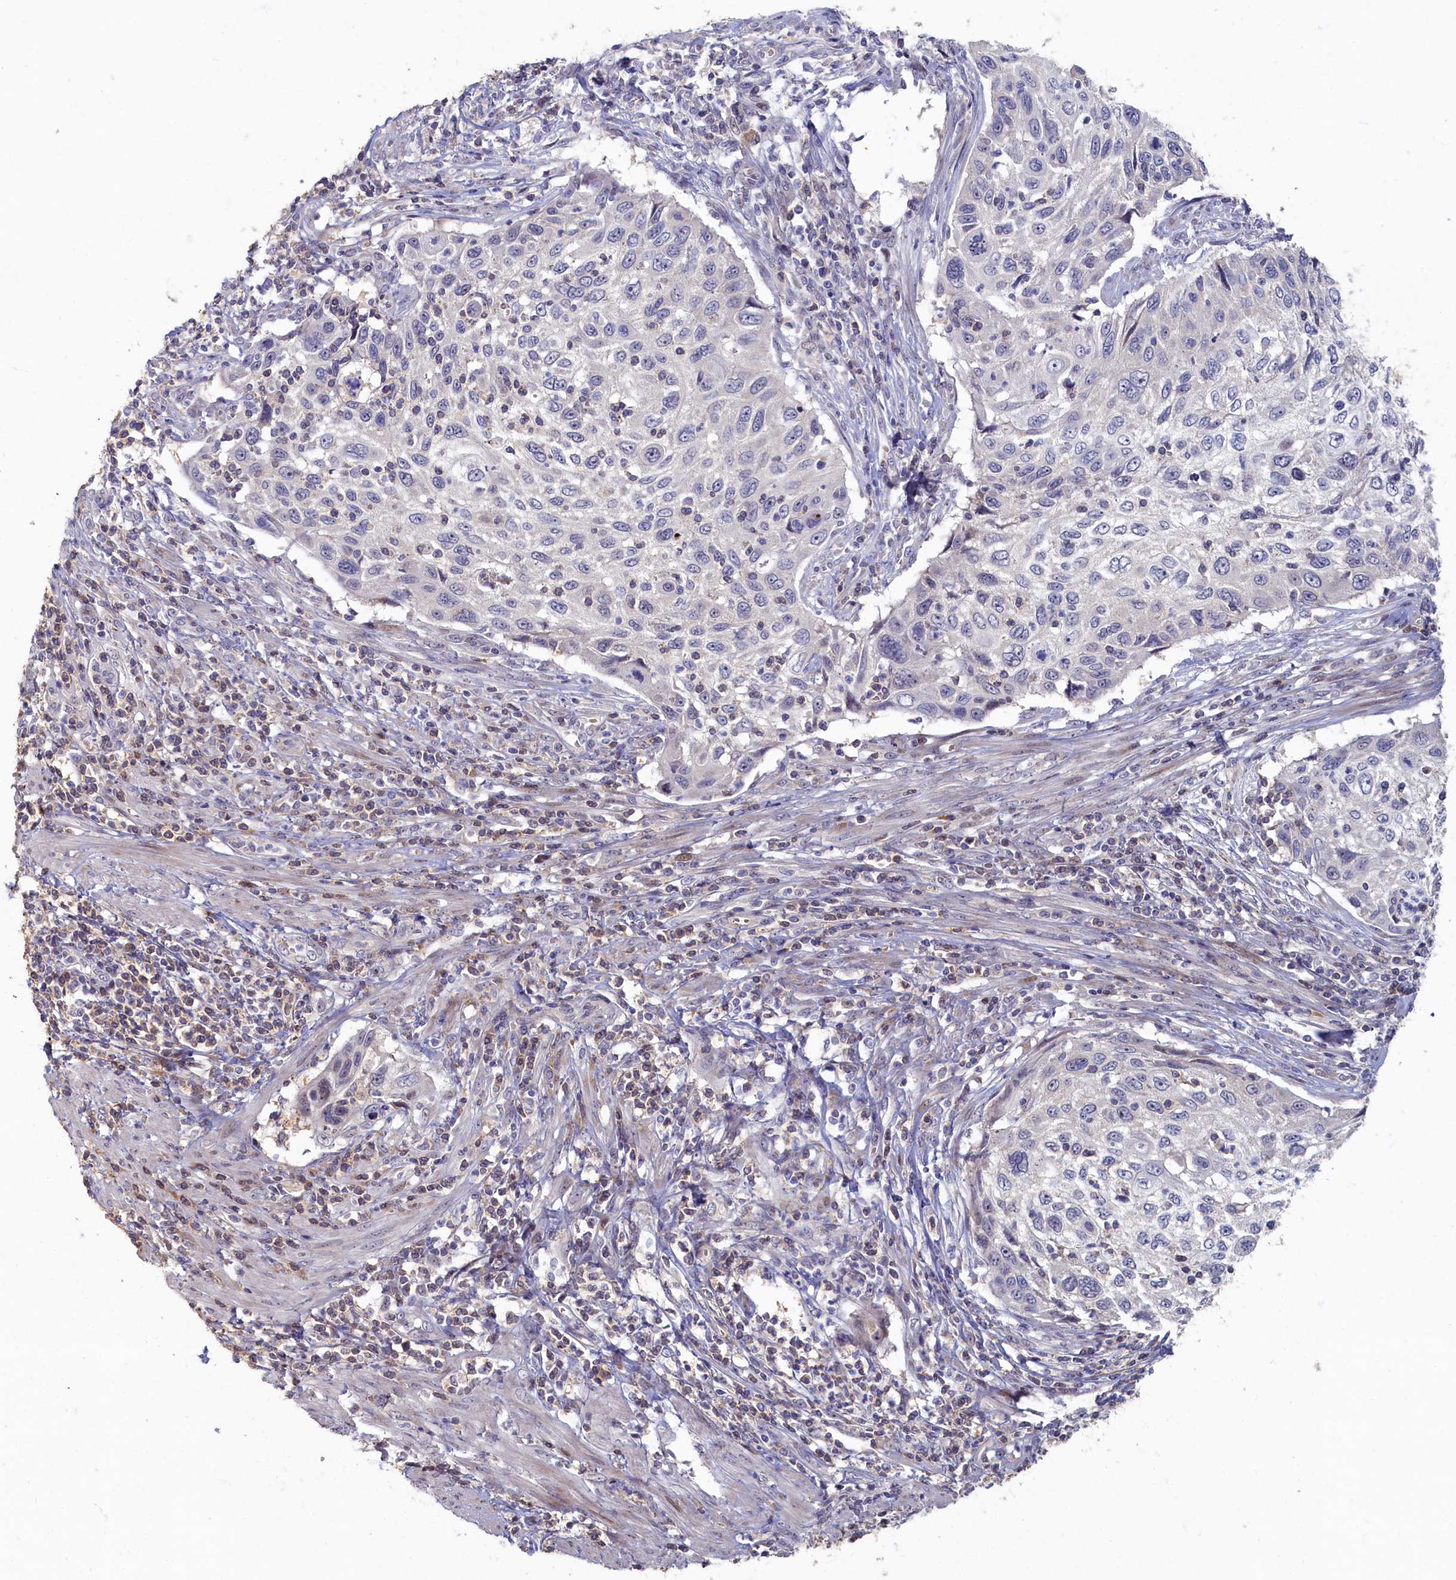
{"staining": {"intensity": "negative", "quantity": "none", "location": "none"}, "tissue": "cervical cancer", "cell_type": "Tumor cells", "image_type": "cancer", "snomed": [{"axis": "morphology", "description": "Squamous cell carcinoma, NOS"}, {"axis": "topography", "description": "Cervix"}], "caption": "Immunohistochemistry micrograph of neoplastic tissue: cervical cancer (squamous cell carcinoma) stained with DAB (3,3'-diaminobenzidine) demonstrates no significant protein staining in tumor cells. (DAB IHC with hematoxylin counter stain).", "gene": "HUNK", "patient": {"sex": "female", "age": 70}}